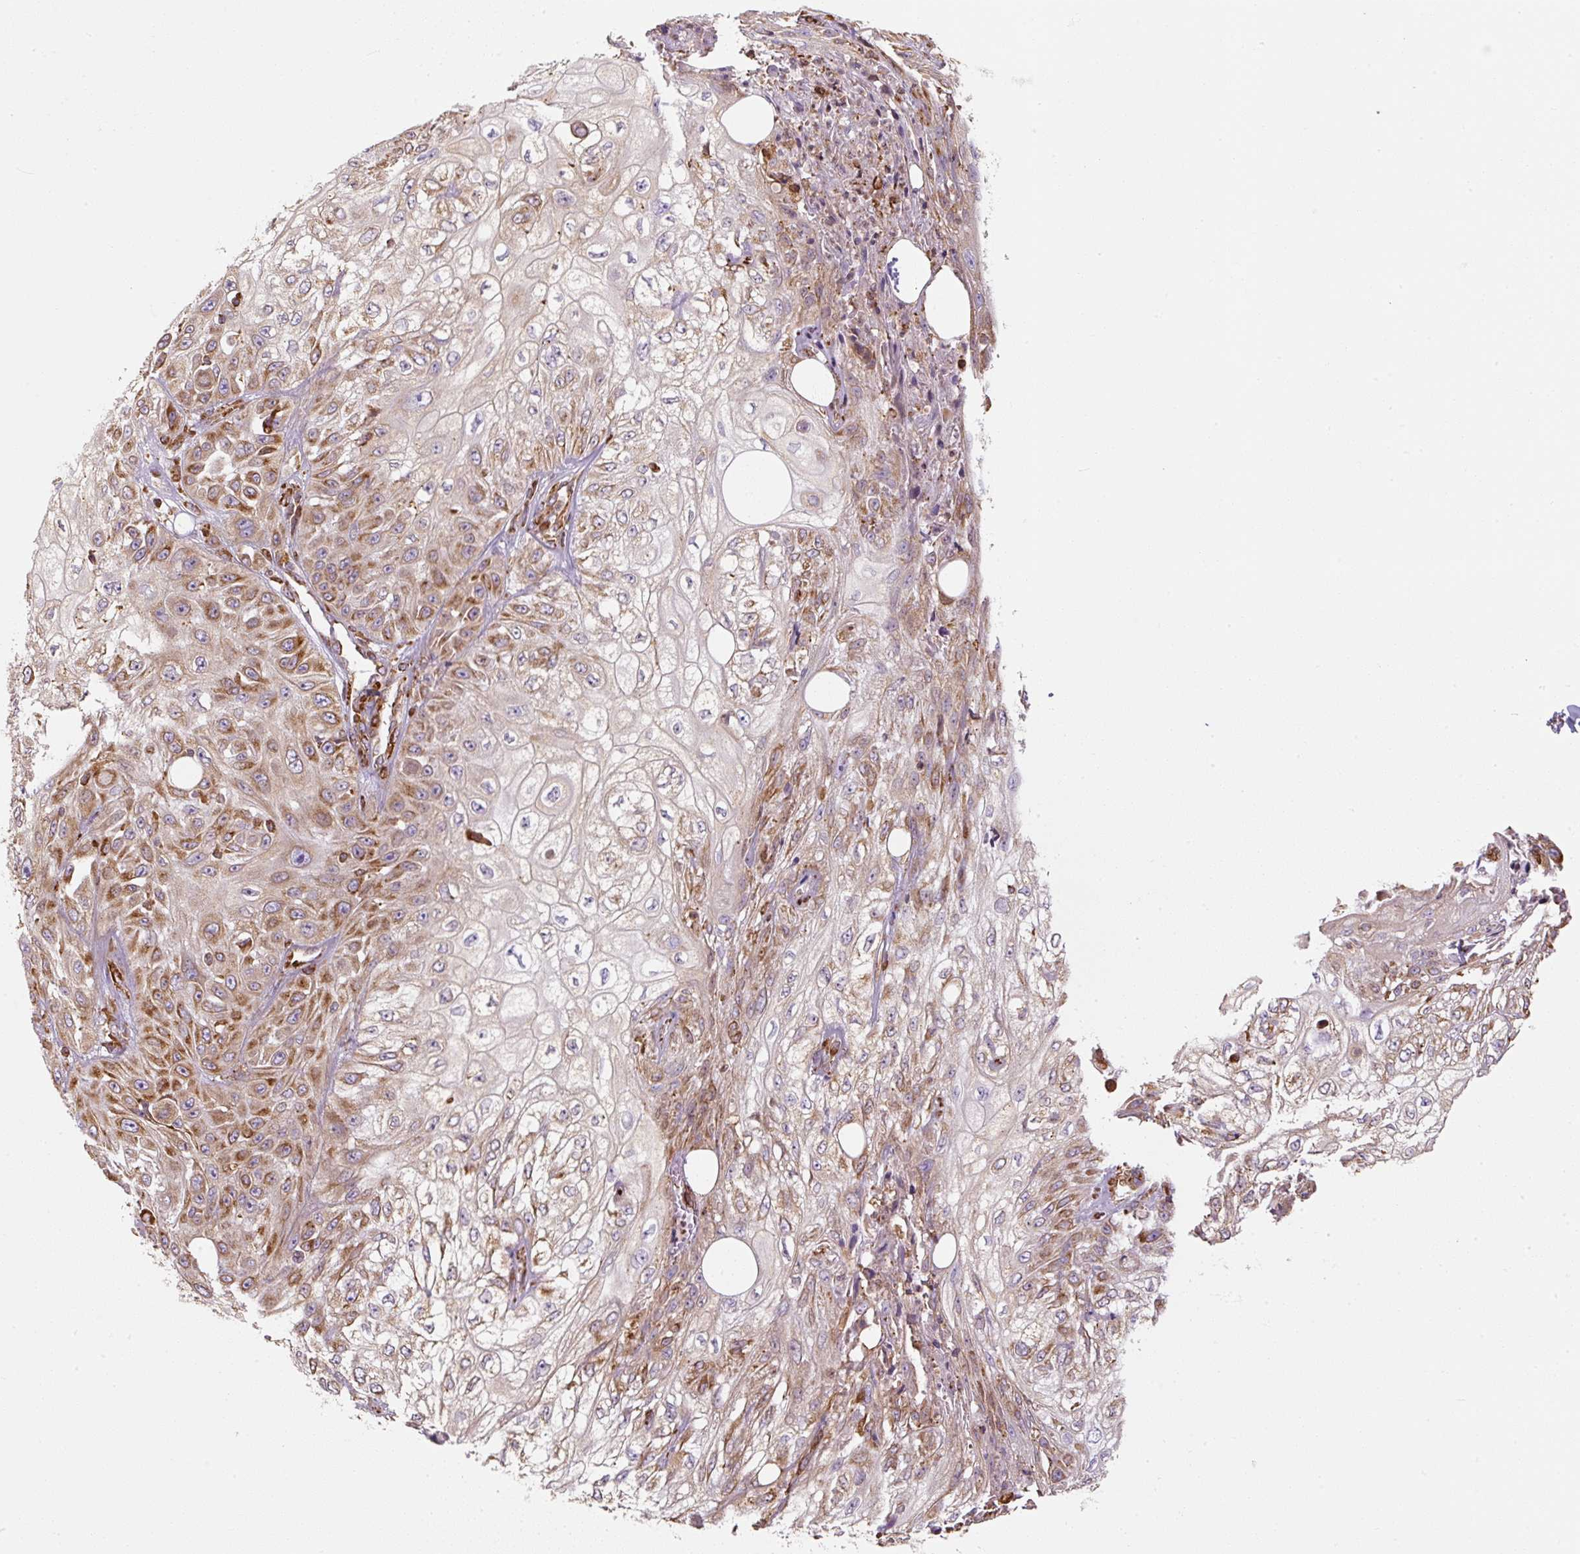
{"staining": {"intensity": "moderate", "quantity": ">75%", "location": "cytoplasmic/membranous"}, "tissue": "skin cancer", "cell_type": "Tumor cells", "image_type": "cancer", "snomed": [{"axis": "morphology", "description": "Squamous cell carcinoma, NOS"}, {"axis": "morphology", "description": "Squamous cell carcinoma, metastatic, NOS"}, {"axis": "topography", "description": "Skin"}, {"axis": "topography", "description": "Lymph node"}], "caption": "Skin cancer was stained to show a protein in brown. There is medium levels of moderate cytoplasmic/membranous expression in about >75% of tumor cells.", "gene": "PRKCSH", "patient": {"sex": "male", "age": 75}}